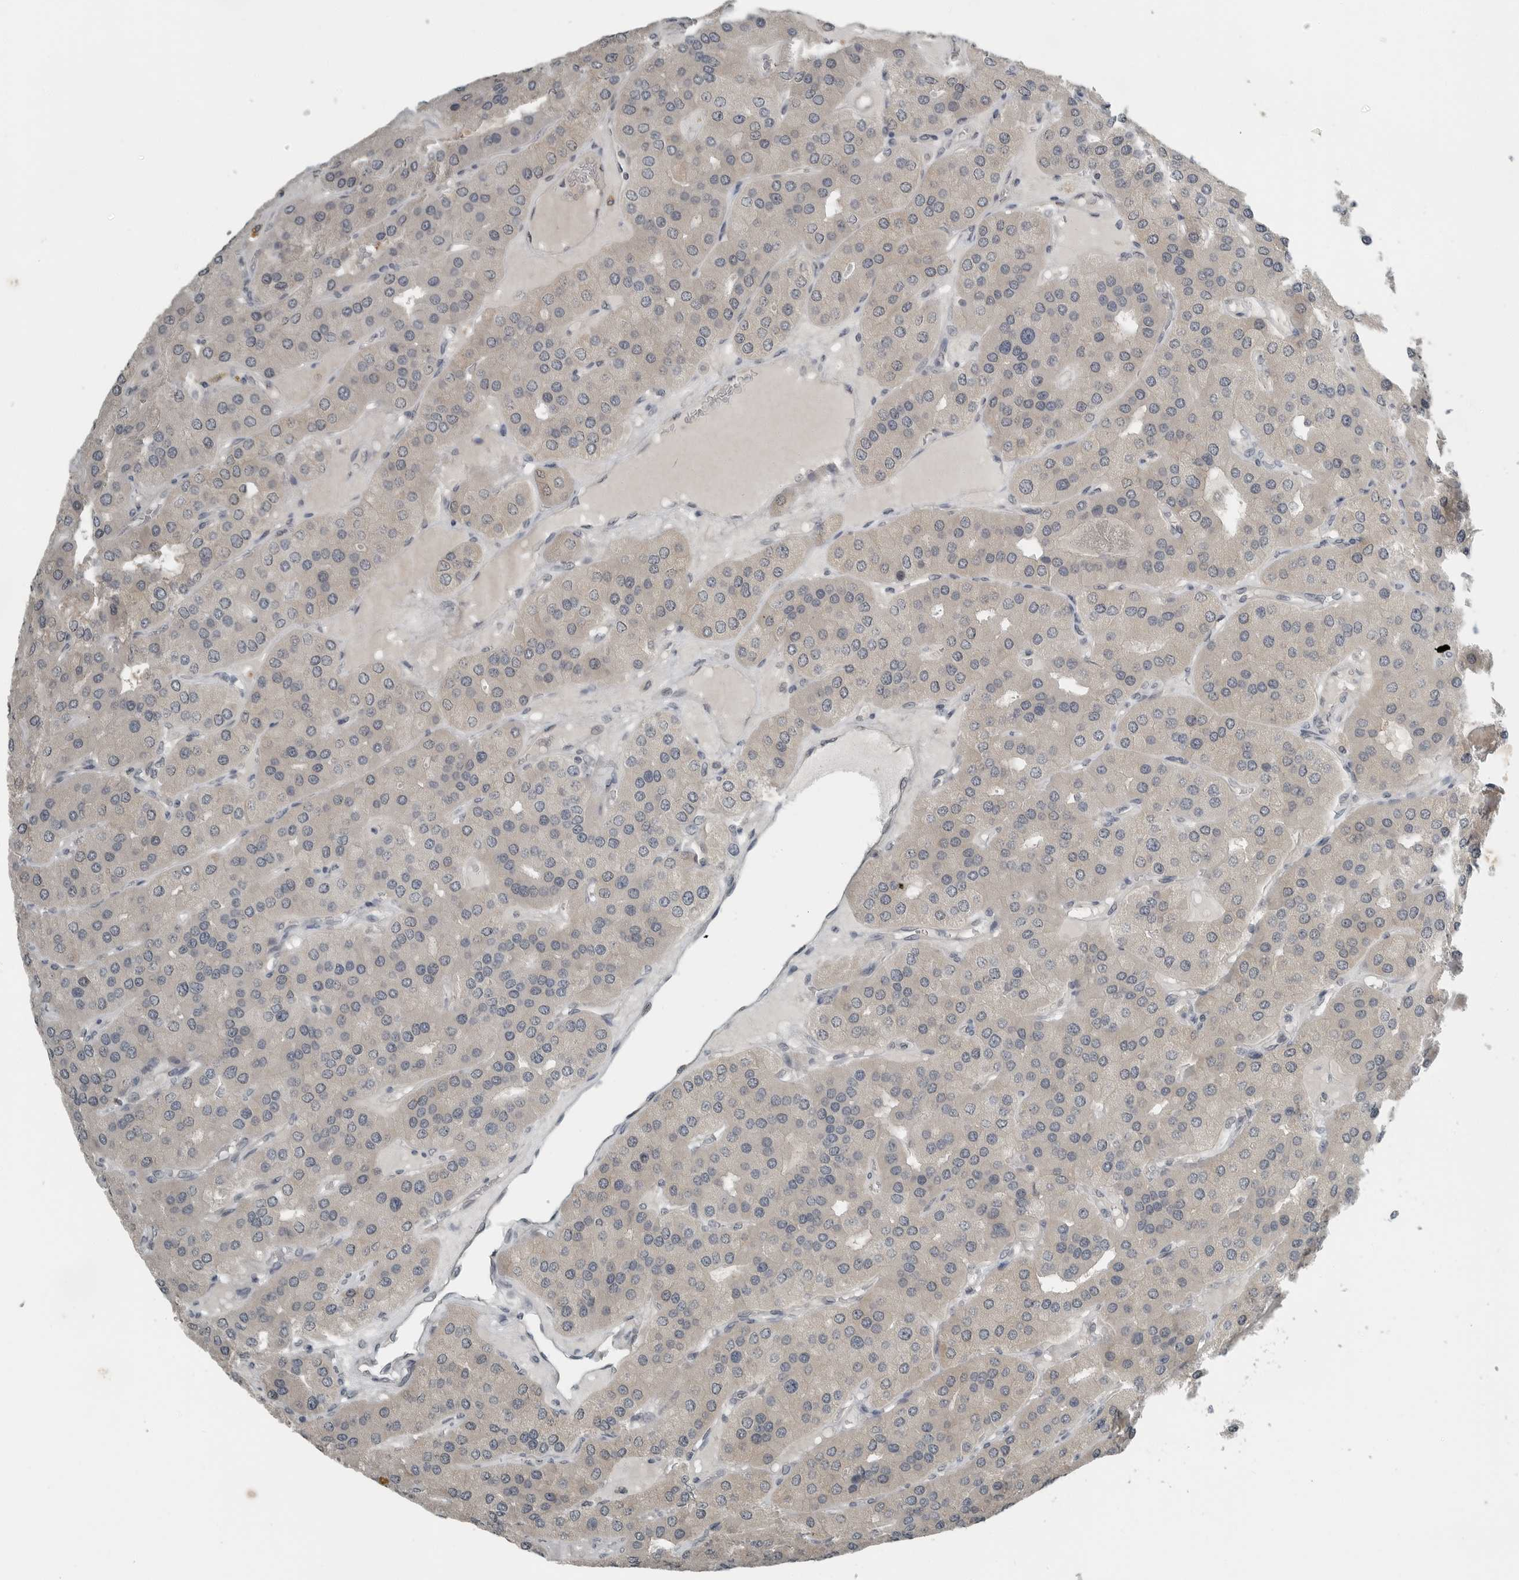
{"staining": {"intensity": "moderate", "quantity": ">75%", "location": "cytoplasmic/membranous"}, "tissue": "parathyroid gland", "cell_type": "Glandular cells", "image_type": "normal", "snomed": [{"axis": "morphology", "description": "Normal tissue, NOS"}, {"axis": "morphology", "description": "Adenoma, NOS"}, {"axis": "topography", "description": "Parathyroid gland"}], "caption": "A high-resolution image shows immunohistochemistry staining of unremarkable parathyroid gland, which reveals moderate cytoplasmic/membranous expression in about >75% of glandular cells. (Brightfield microscopy of DAB IHC at high magnification).", "gene": "ENSG00000286112", "patient": {"sex": "female", "age": 86}}